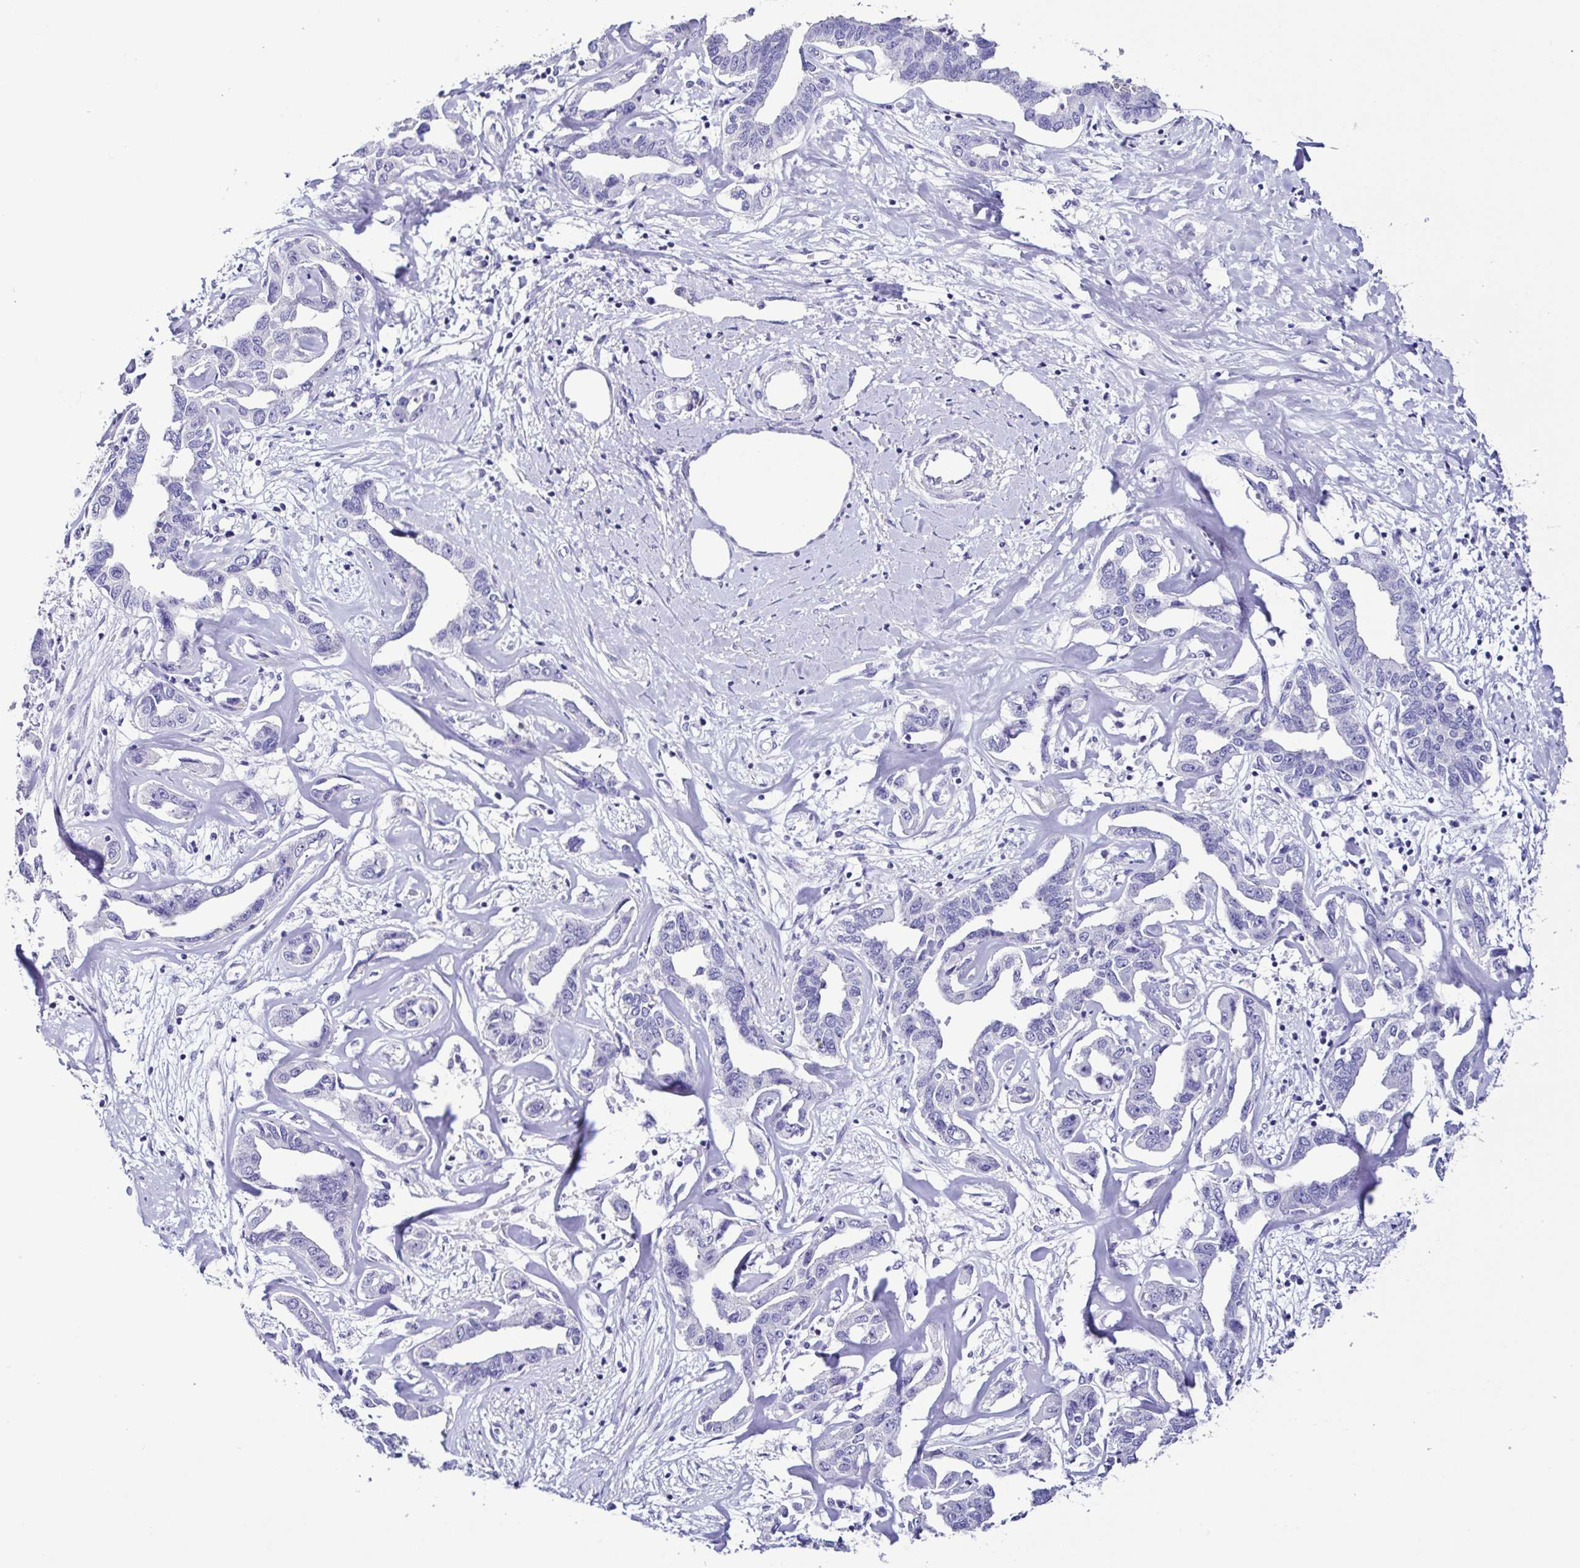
{"staining": {"intensity": "negative", "quantity": "none", "location": "none"}, "tissue": "liver cancer", "cell_type": "Tumor cells", "image_type": "cancer", "snomed": [{"axis": "morphology", "description": "Cholangiocarcinoma"}, {"axis": "topography", "description": "Liver"}], "caption": "Human liver cancer stained for a protein using immunohistochemistry (IHC) demonstrates no staining in tumor cells.", "gene": "SRL", "patient": {"sex": "male", "age": 59}}